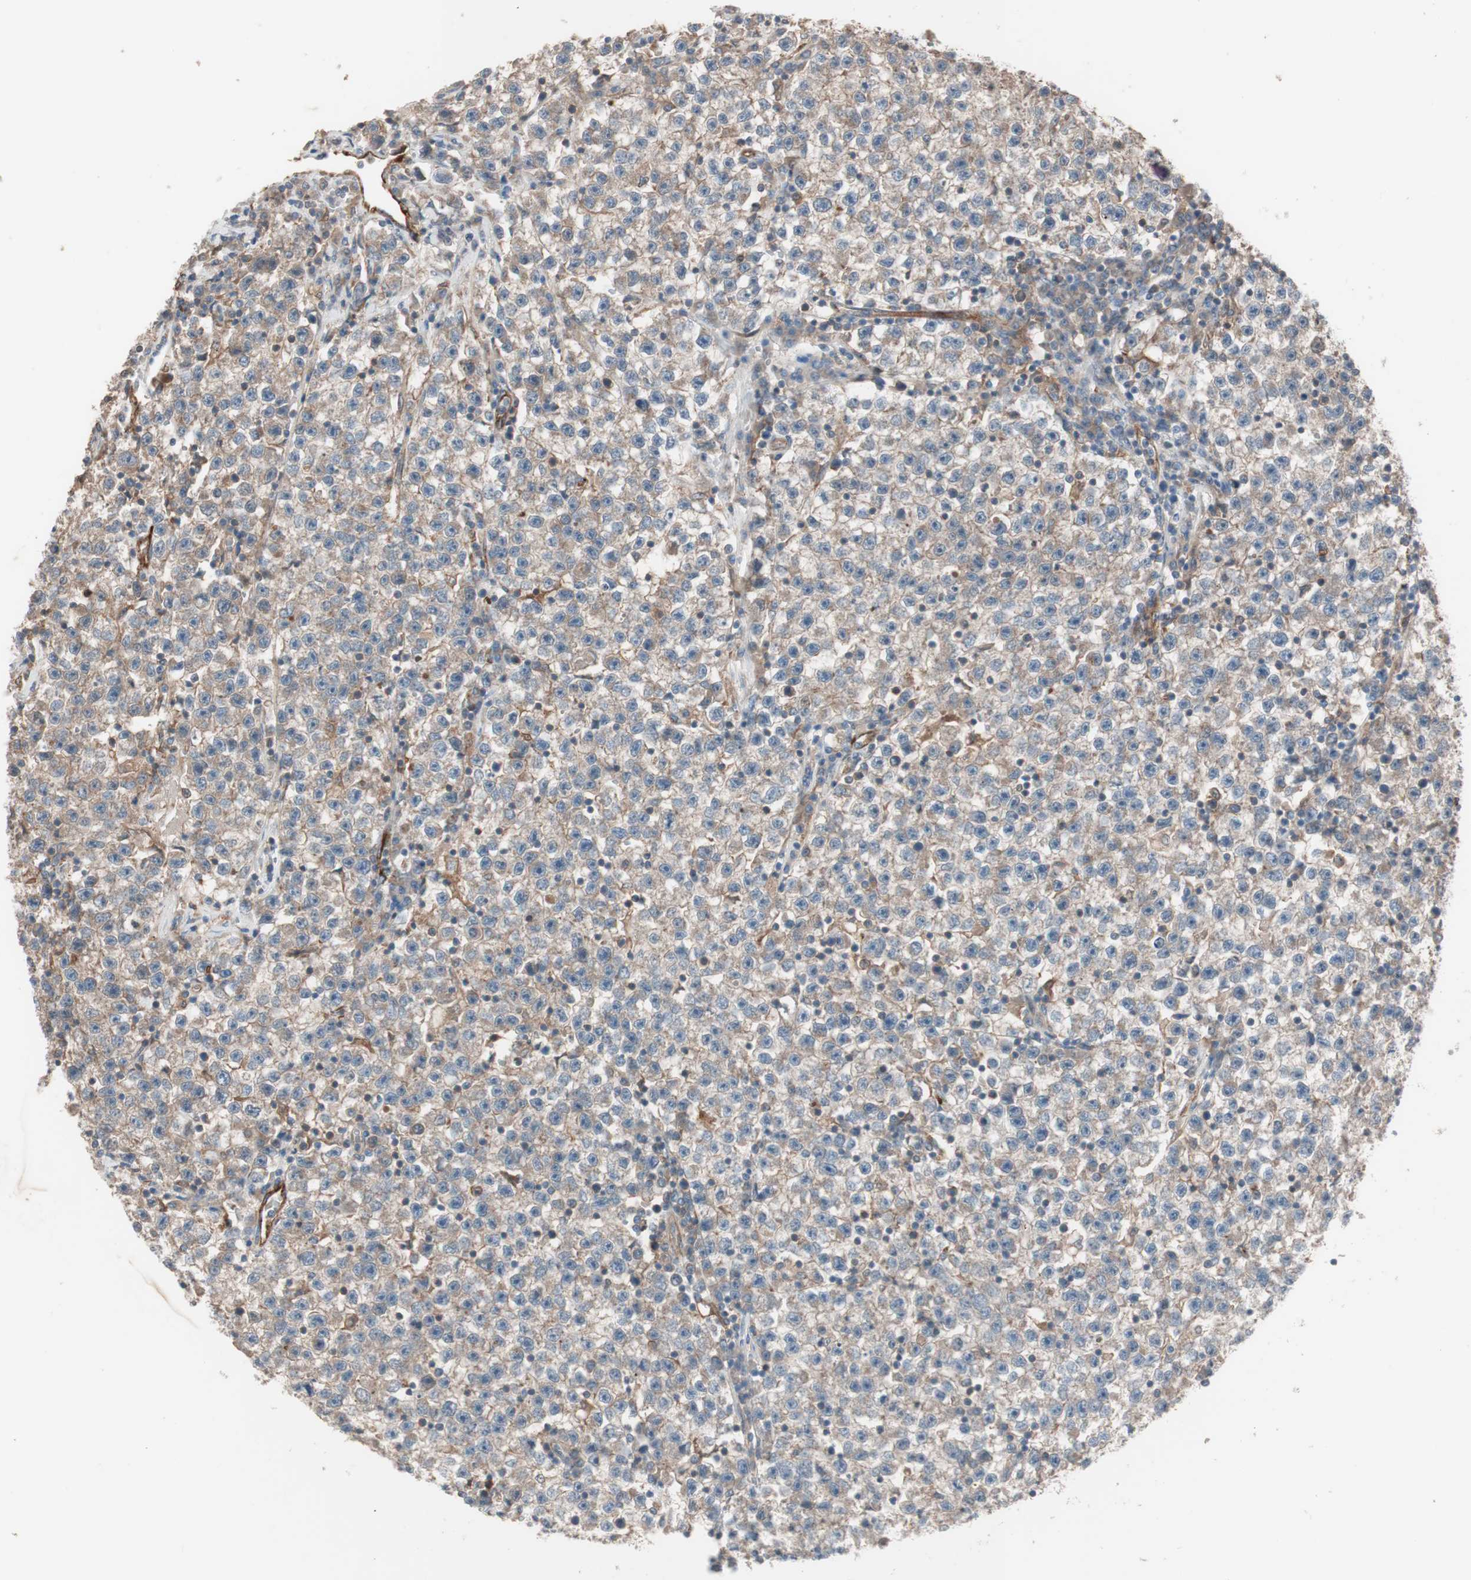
{"staining": {"intensity": "moderate", "quantity": ">75%", "location": "cytoplasmic/membranous"}, "tissue": "testis cancer", "cell_type": "Tumor cells", "image_type": "cancer", "snomed": [{"axis": "morphology", "description": "Seminoma, NOS"}, {"axis": "topography", "description": "Testis"}], "caption": "Protein staining demonstrates moderate cytoplasmic/membranous positivity in approximately >75% of tumor cells in testis cancer. (IHC, brightfield microscopy, high magnification).", "gene": "STAB1", "patient": {"sex": "male", "age": 22}}